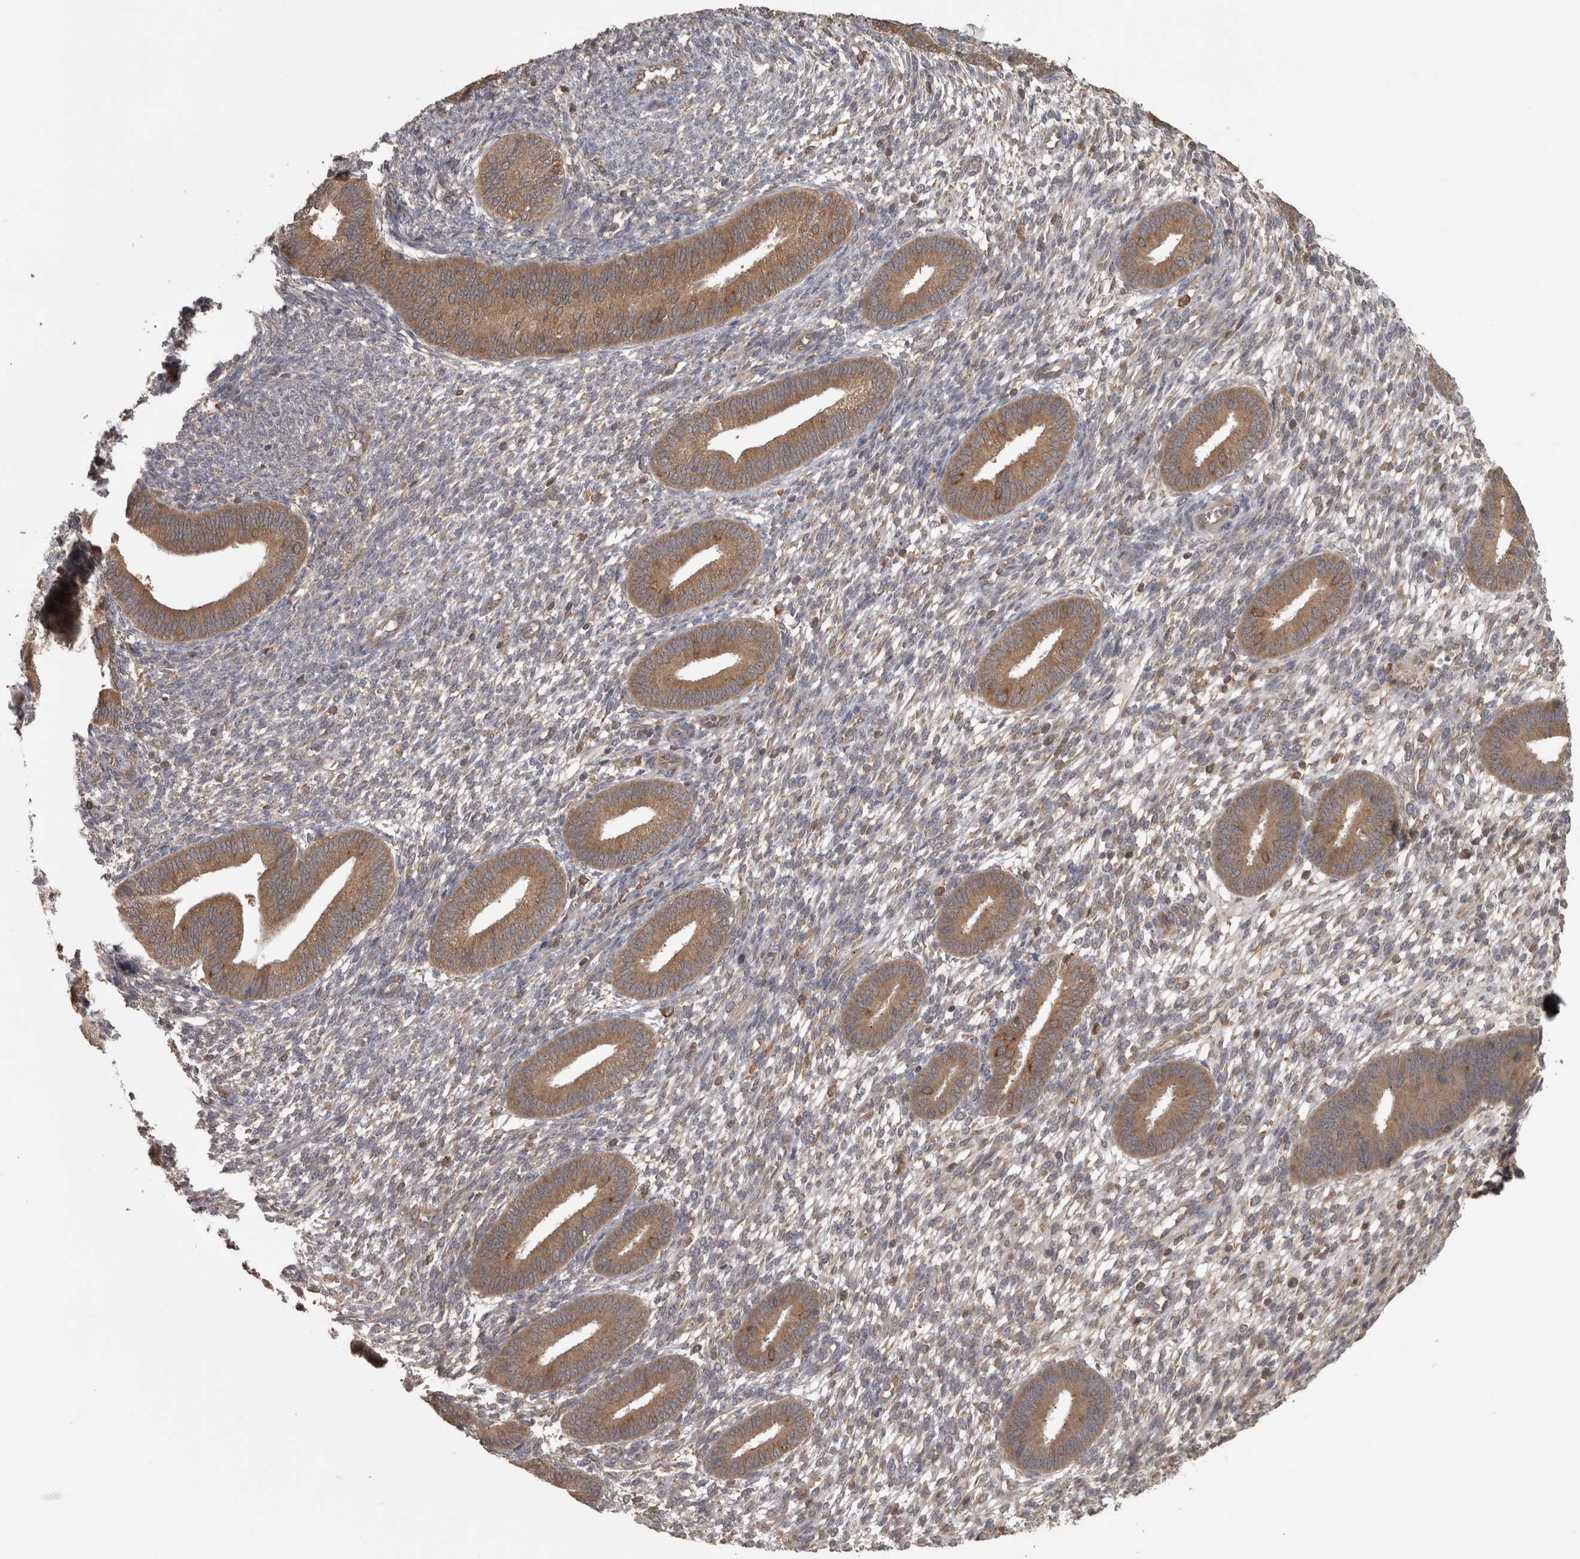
{"staining": {"intensity": "moderate", "quantity": "<25%", "location": "cytoplasmic/membranous"}, "tissue": "endometrium", "cell_type": "Cells in endometrial stroma", "image_type": "normal", "snomed": [{"axis": "morphology", "description": "Normal tissue, NOS"}, {"axis": "topography", "description": "Endometrium"}], "caption": "Endometrium stained for a protein shows moderate cytoplasmic/membranous positivity in cells in endometrial stroma. (DAB IHC with brightfield microscopy, high magnification).", "gene": "MICU3", "patient": {"sex": "female", "age": 46}}